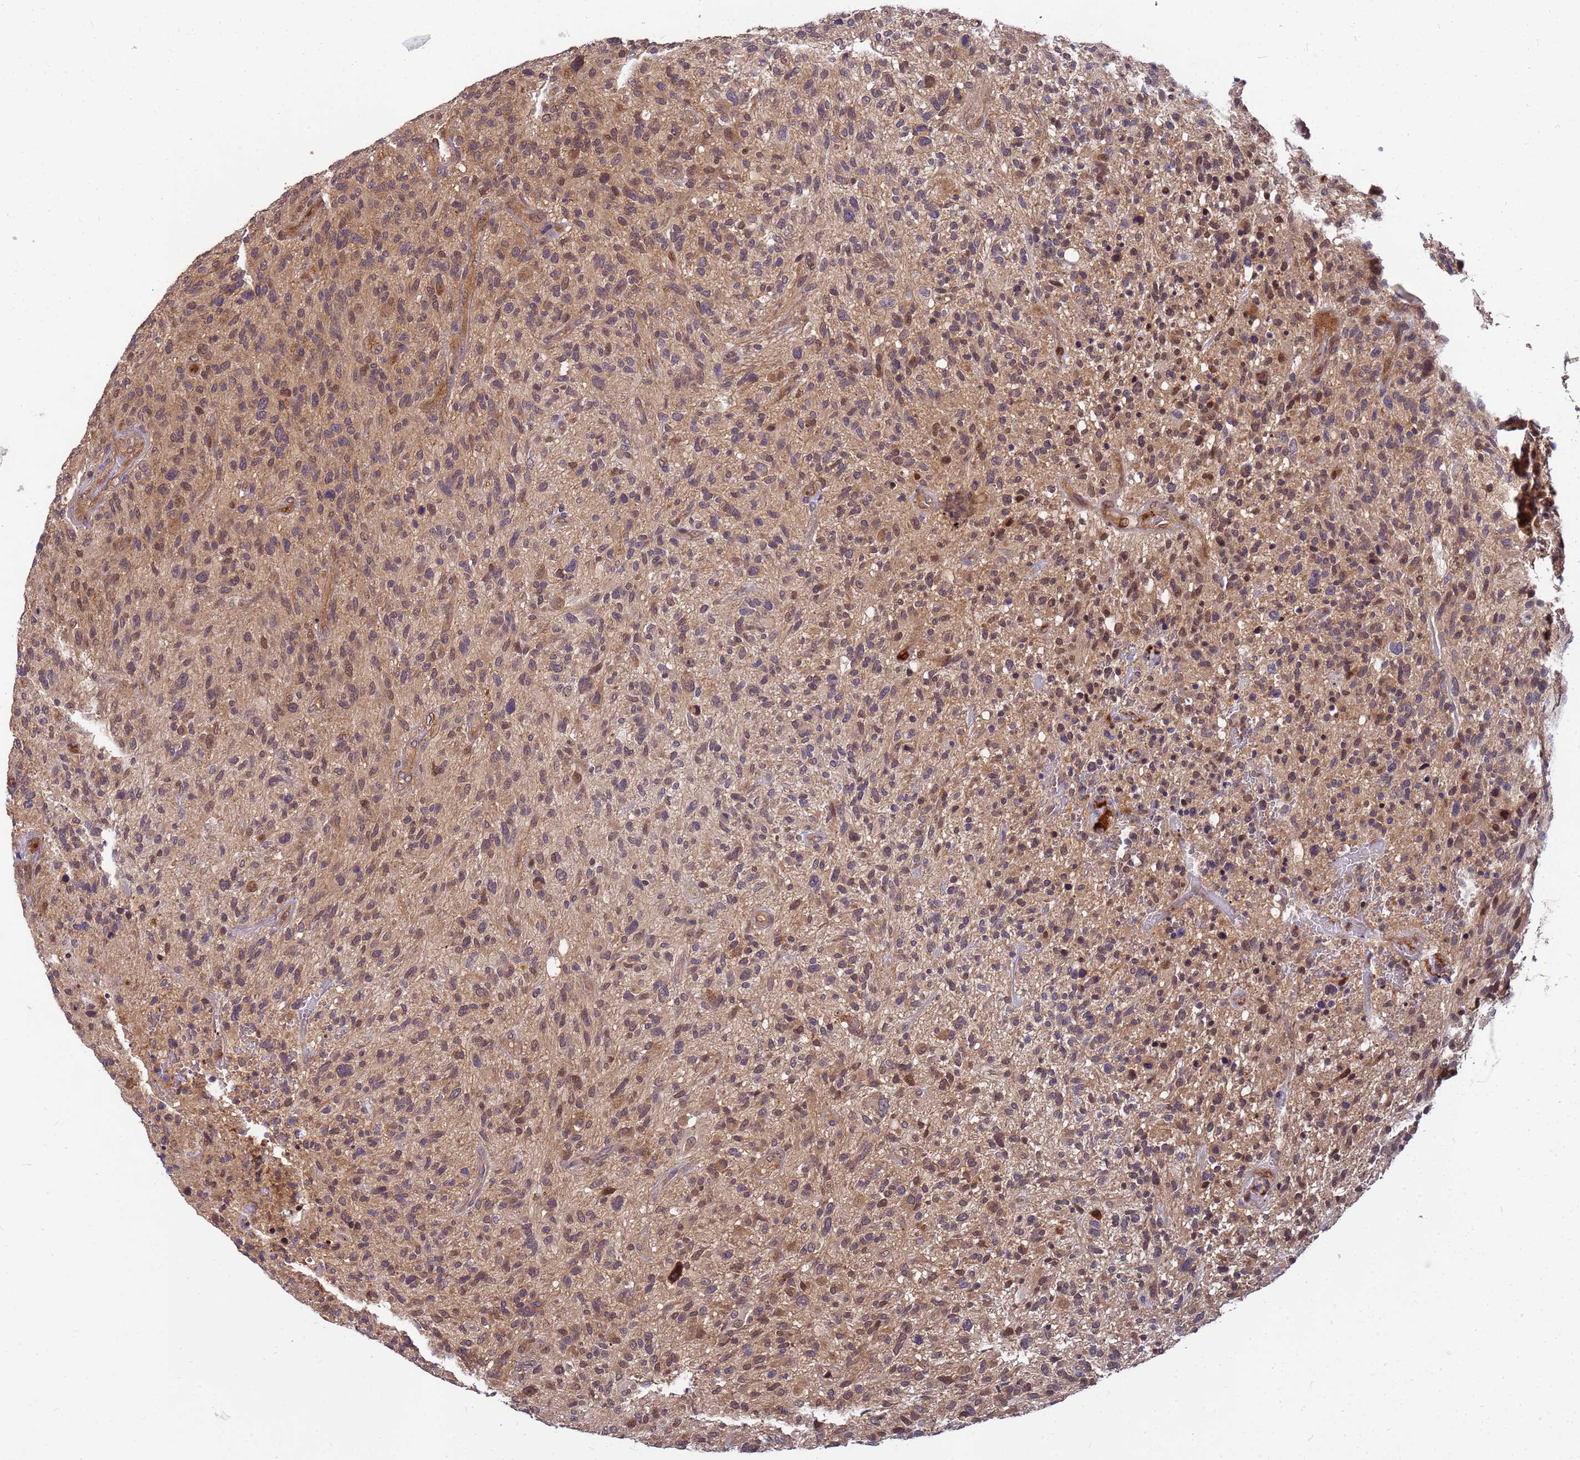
{"staining": {"intensity": "weak", "quantity": ">75%", "location": "cytoplasmic/membranous"}, "tissue": "glioma", "cell_type": "Tumor cells", "image_type": "cancer", "snomed": [{"axis": "morphology", "description": "Glioma, malignant, High grade"}, {"axis": "topography", "description": "Brain"}], "caption": "Malignant high-grade glioma was stained to show a protein in brown. There is low levels of weak cytoplasmic/membranous expression in about >75% of tumor cells.", "gene": "DUS4L", "patient": {"sex": "male", "age": 47}}